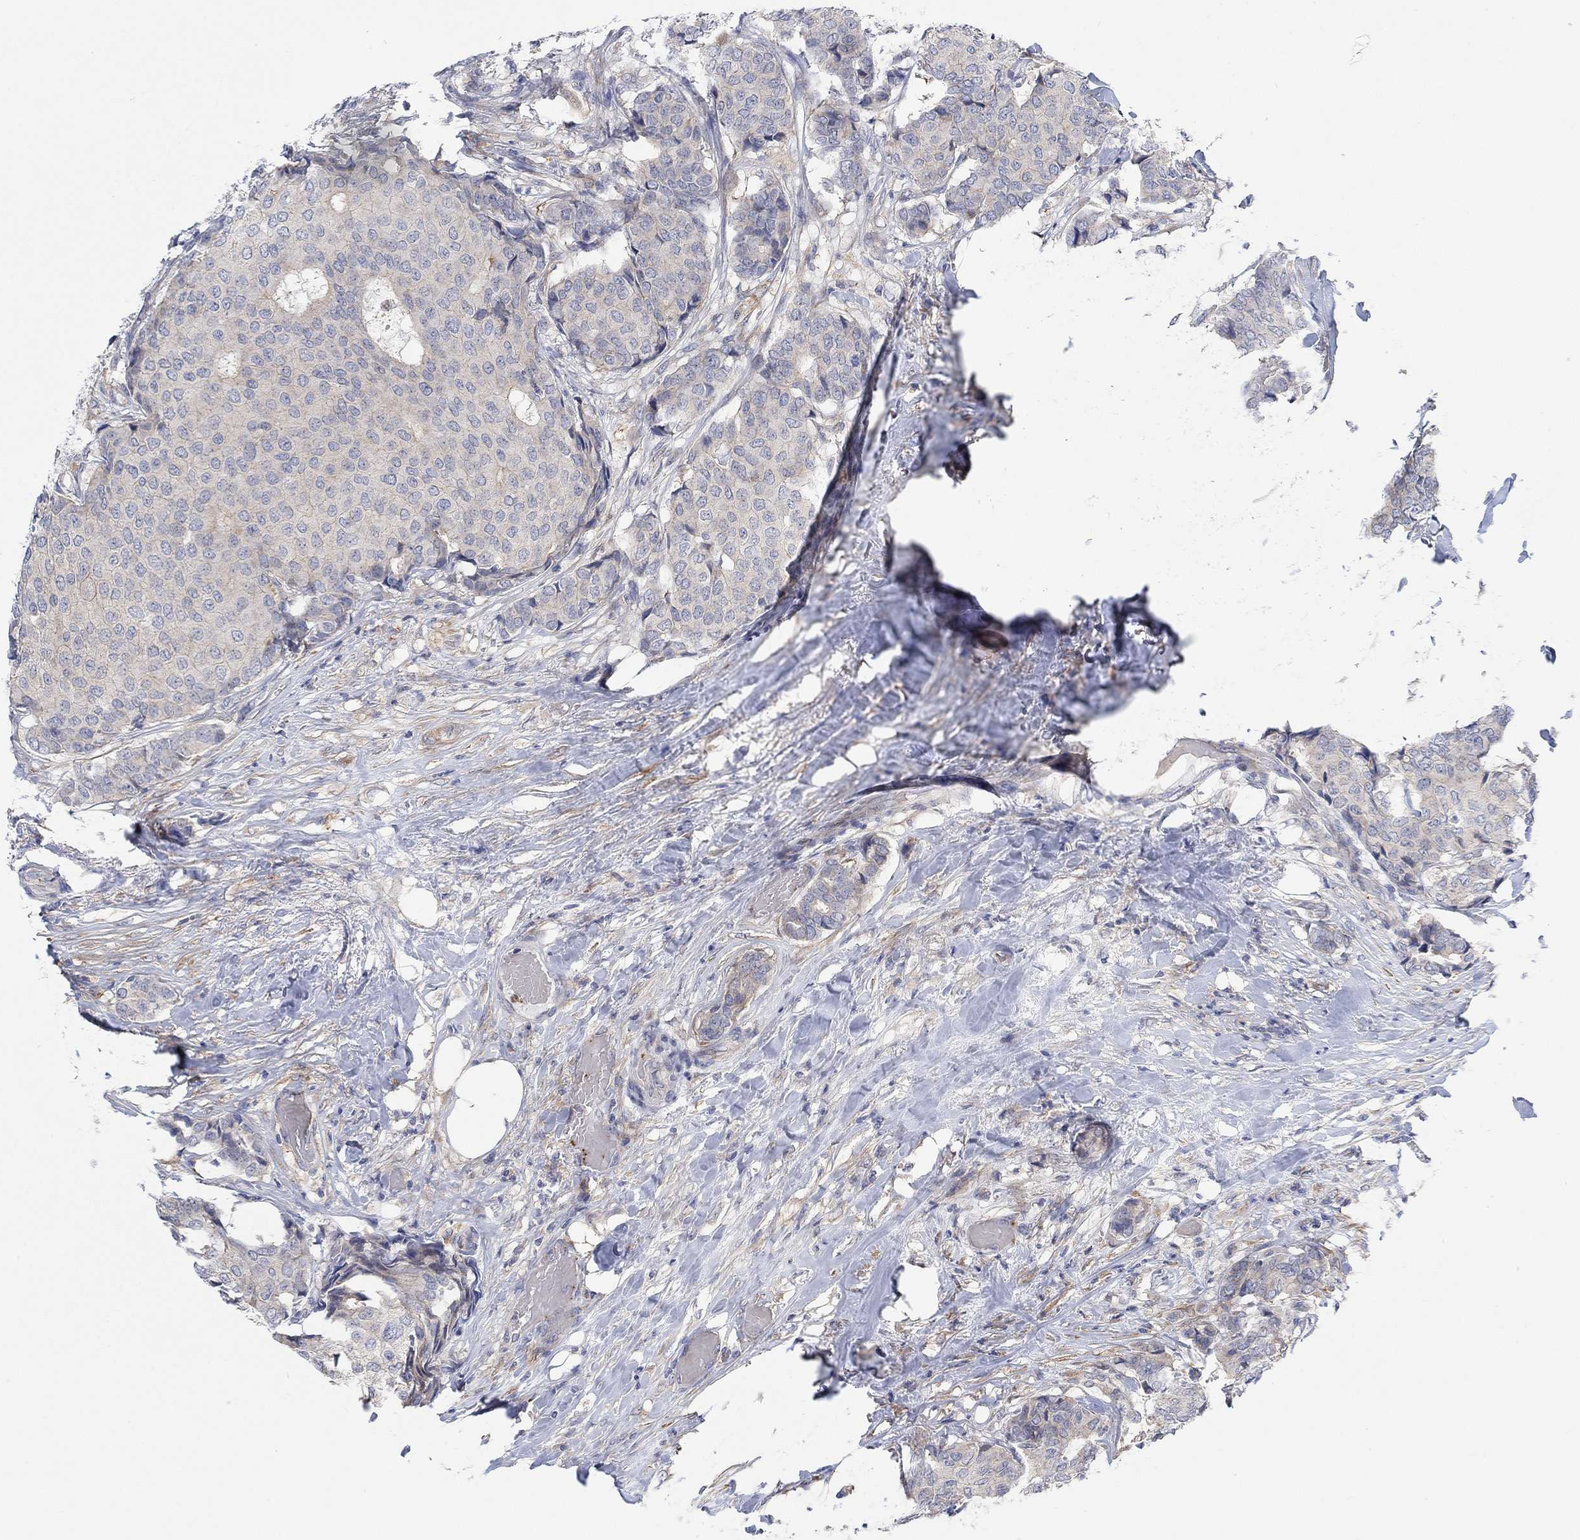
{"staining": {"intensity": "negative", "quantity": "none", "location": "none"}, "tissue": "breast cancer", "cell_type": "Tumor cells", "image_type": "cancer", "snomed": [{"axis": "morphology", "description": "Duct carcinoma"}, {"axis": "topography", "description": "Breast"}], "caption": "The micrograph shows no staining of tumor cells in breast cancer.", "gene": "PMFBP1", "patient": {"sex": "female", "age": 75}}